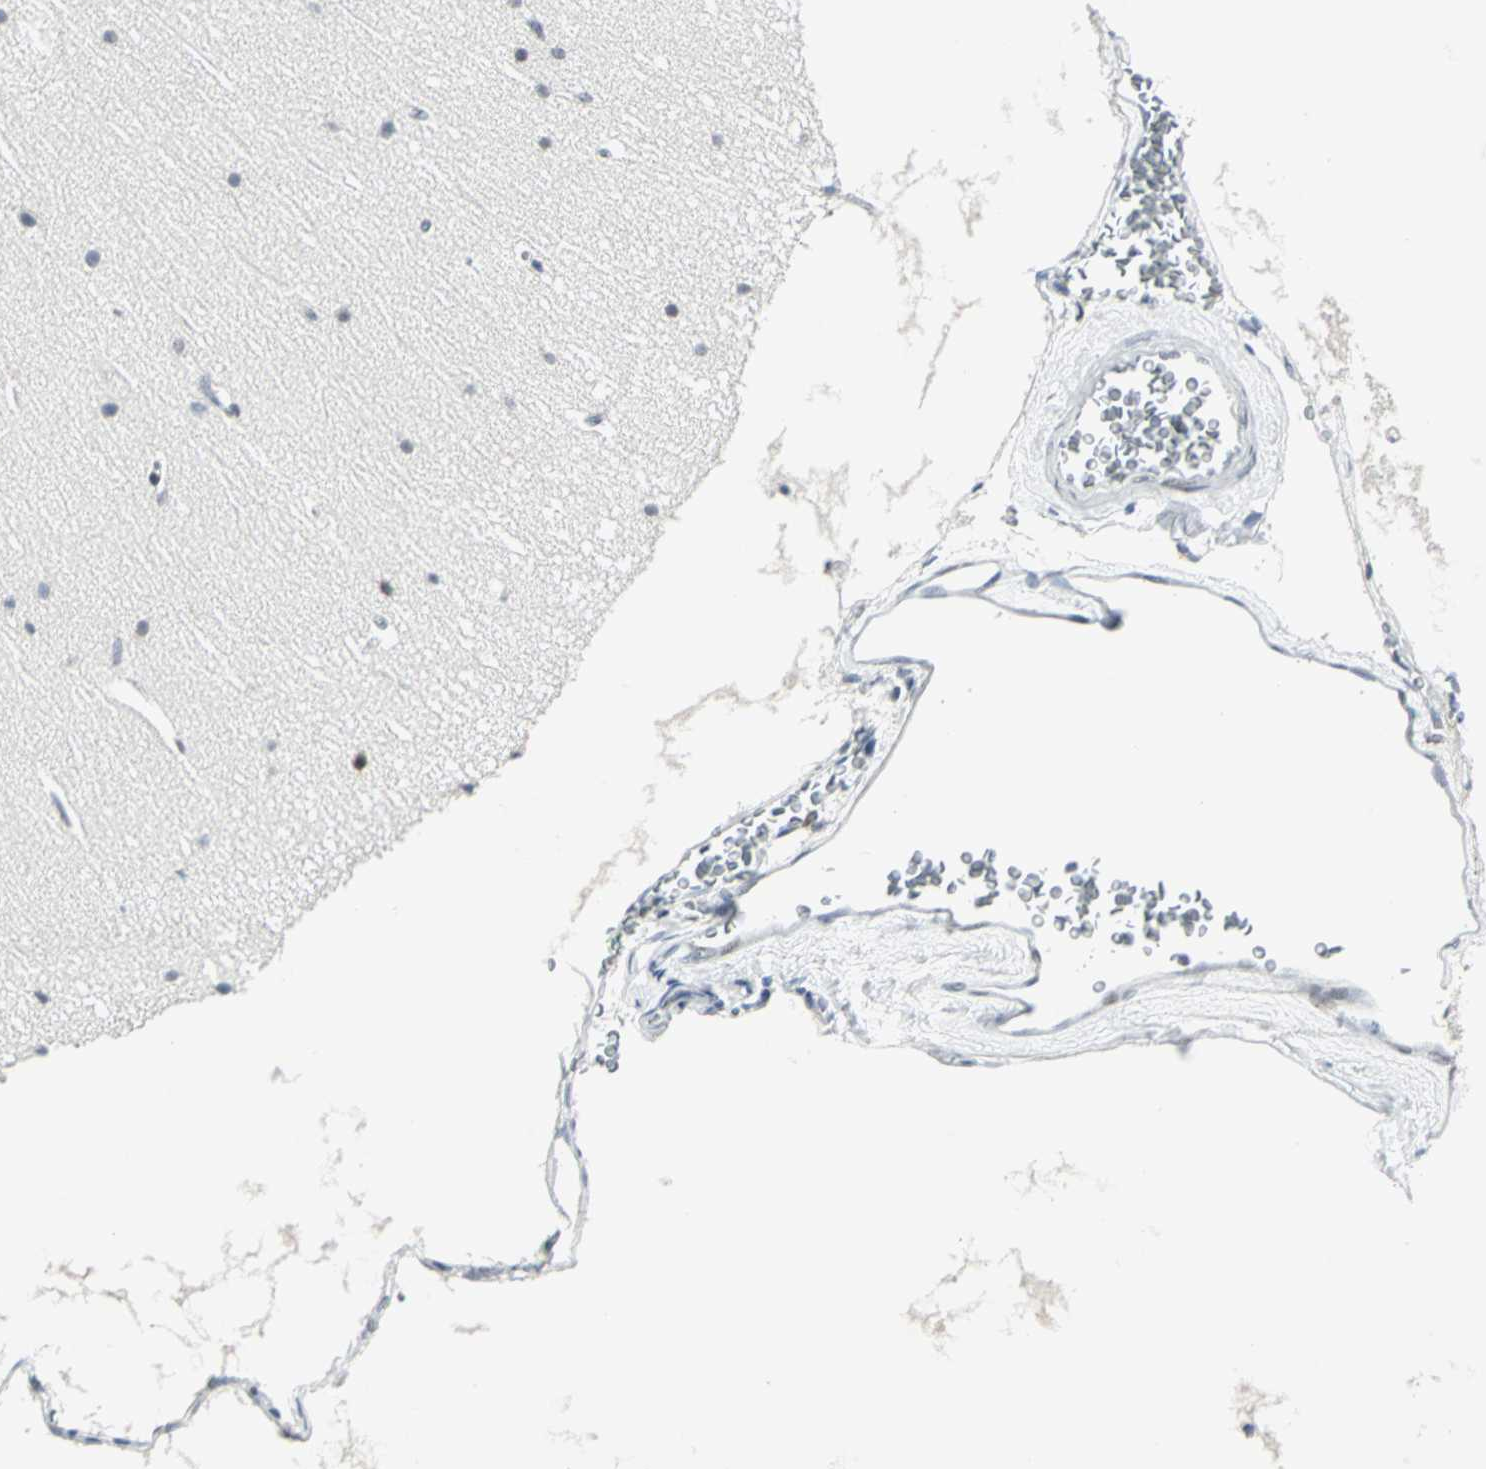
{"staining": {"intensity": "weak", "quantity": "<25%", "location": "nuclear"}, "tissue": "cerebellum", "cell_type": "Cells in molecular layer", "image_type": "normal", "snomed": [{"axis": "morphology", "description": "Normal tissue, NOS"}, {"axis": "topography", "description": "Cerebellum"}], "caption": "An image of human cerebellum is negative for staining in cells in molecular layer. (Immunohistochemistry, brightfield microscopy, high magnification).", "gene": "MEIS2", "patient": {"sex": "female", "age": 19}}